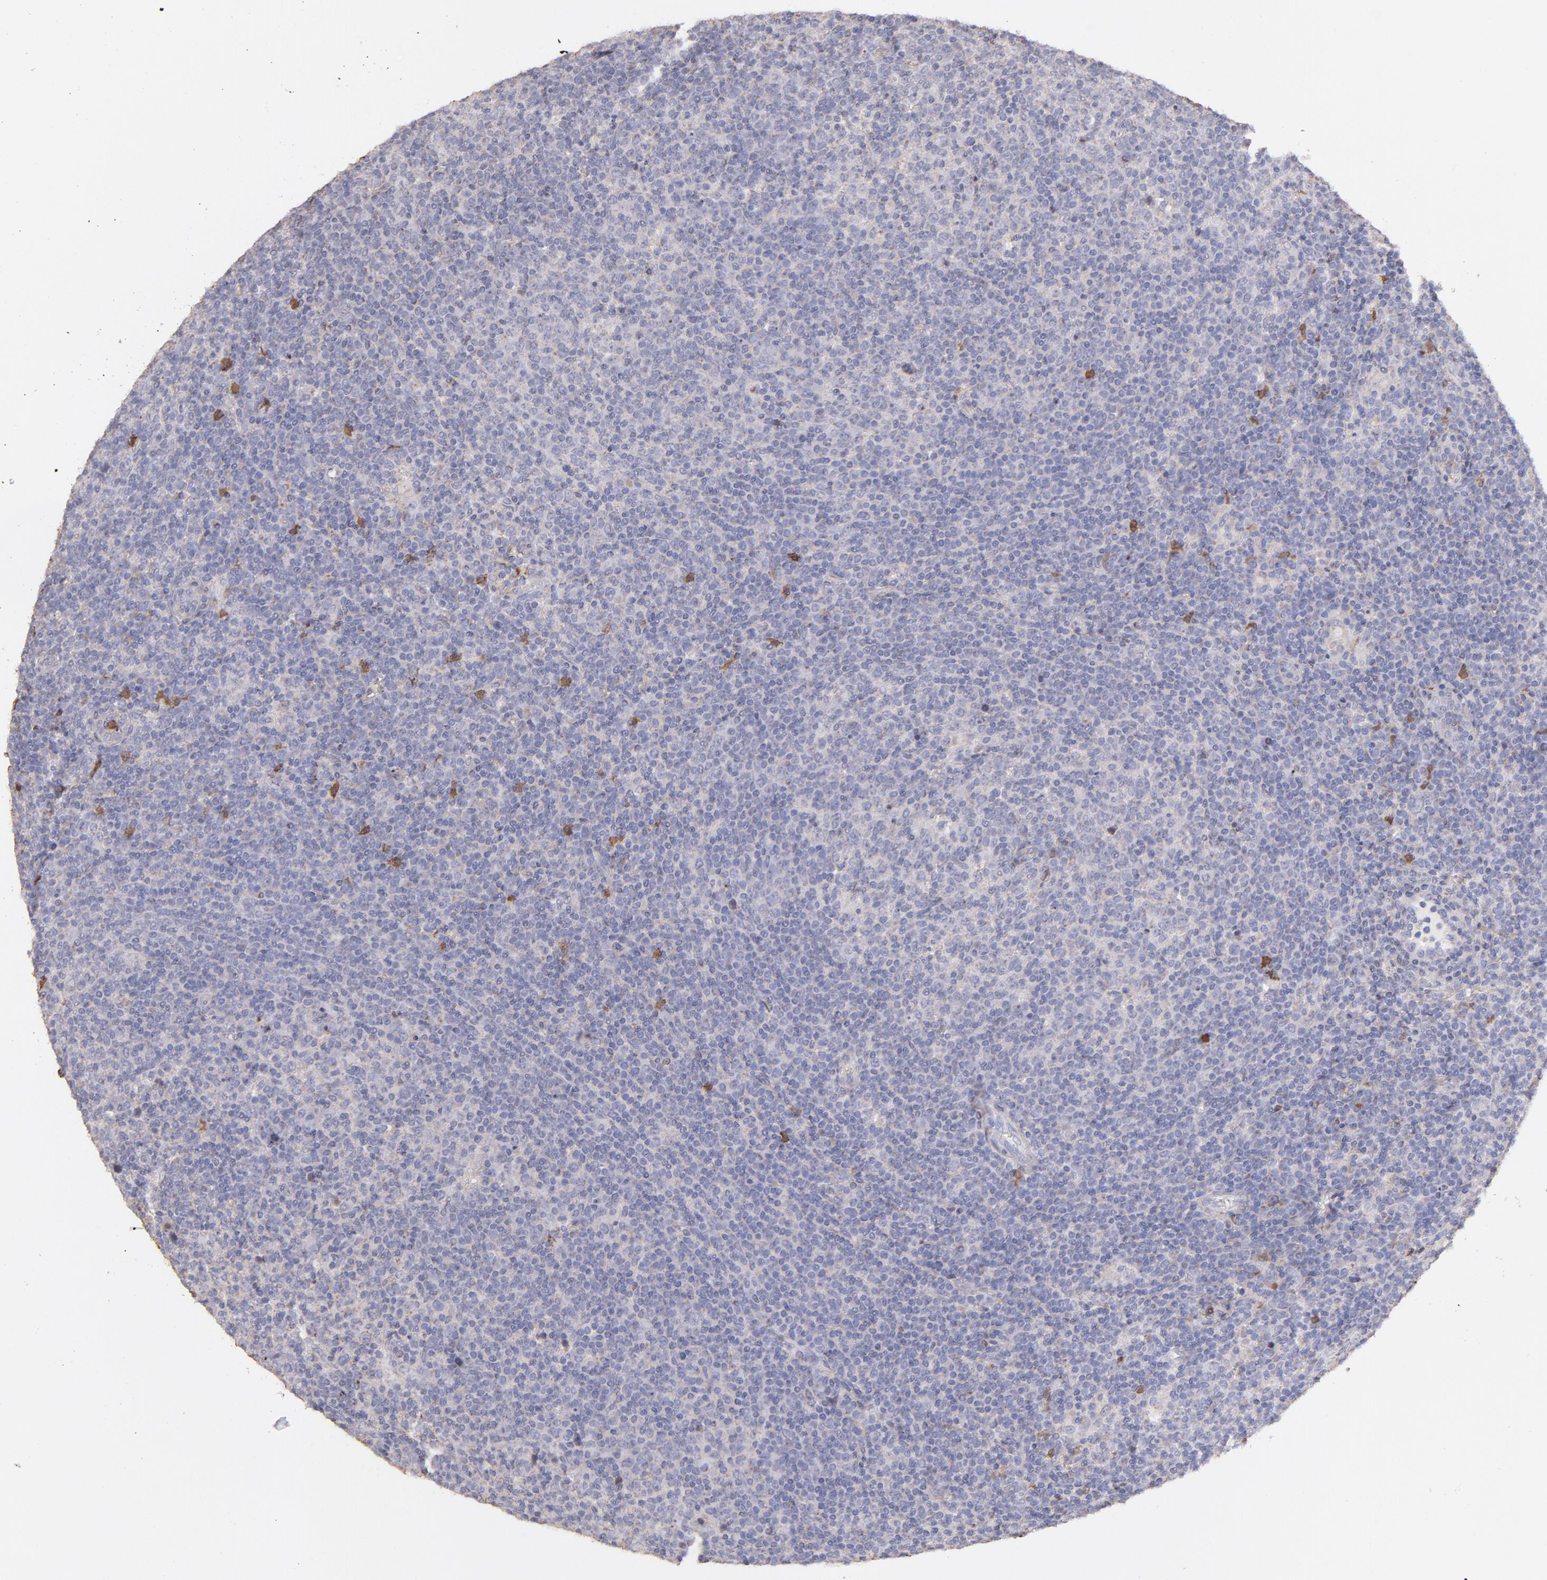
{"staining": {"intensity": "negative", "quantity": "none", "location": "none"}, "tissue": "lymphoma", "cell_type": "Tumor cells", "image_type": "cancer", "snomed": [{"axis": "morphology", "description": "Malignant lymphoma, non-Hodgkin's type, Low grade"}, {"axis": "topography", "description": "Lymph node"}], "caption": "Lymphoma stained for a protein using IHC shows no staining tumor cells.", "gene": "ZFX", "patient": {"sex": "male", "age": 70}}